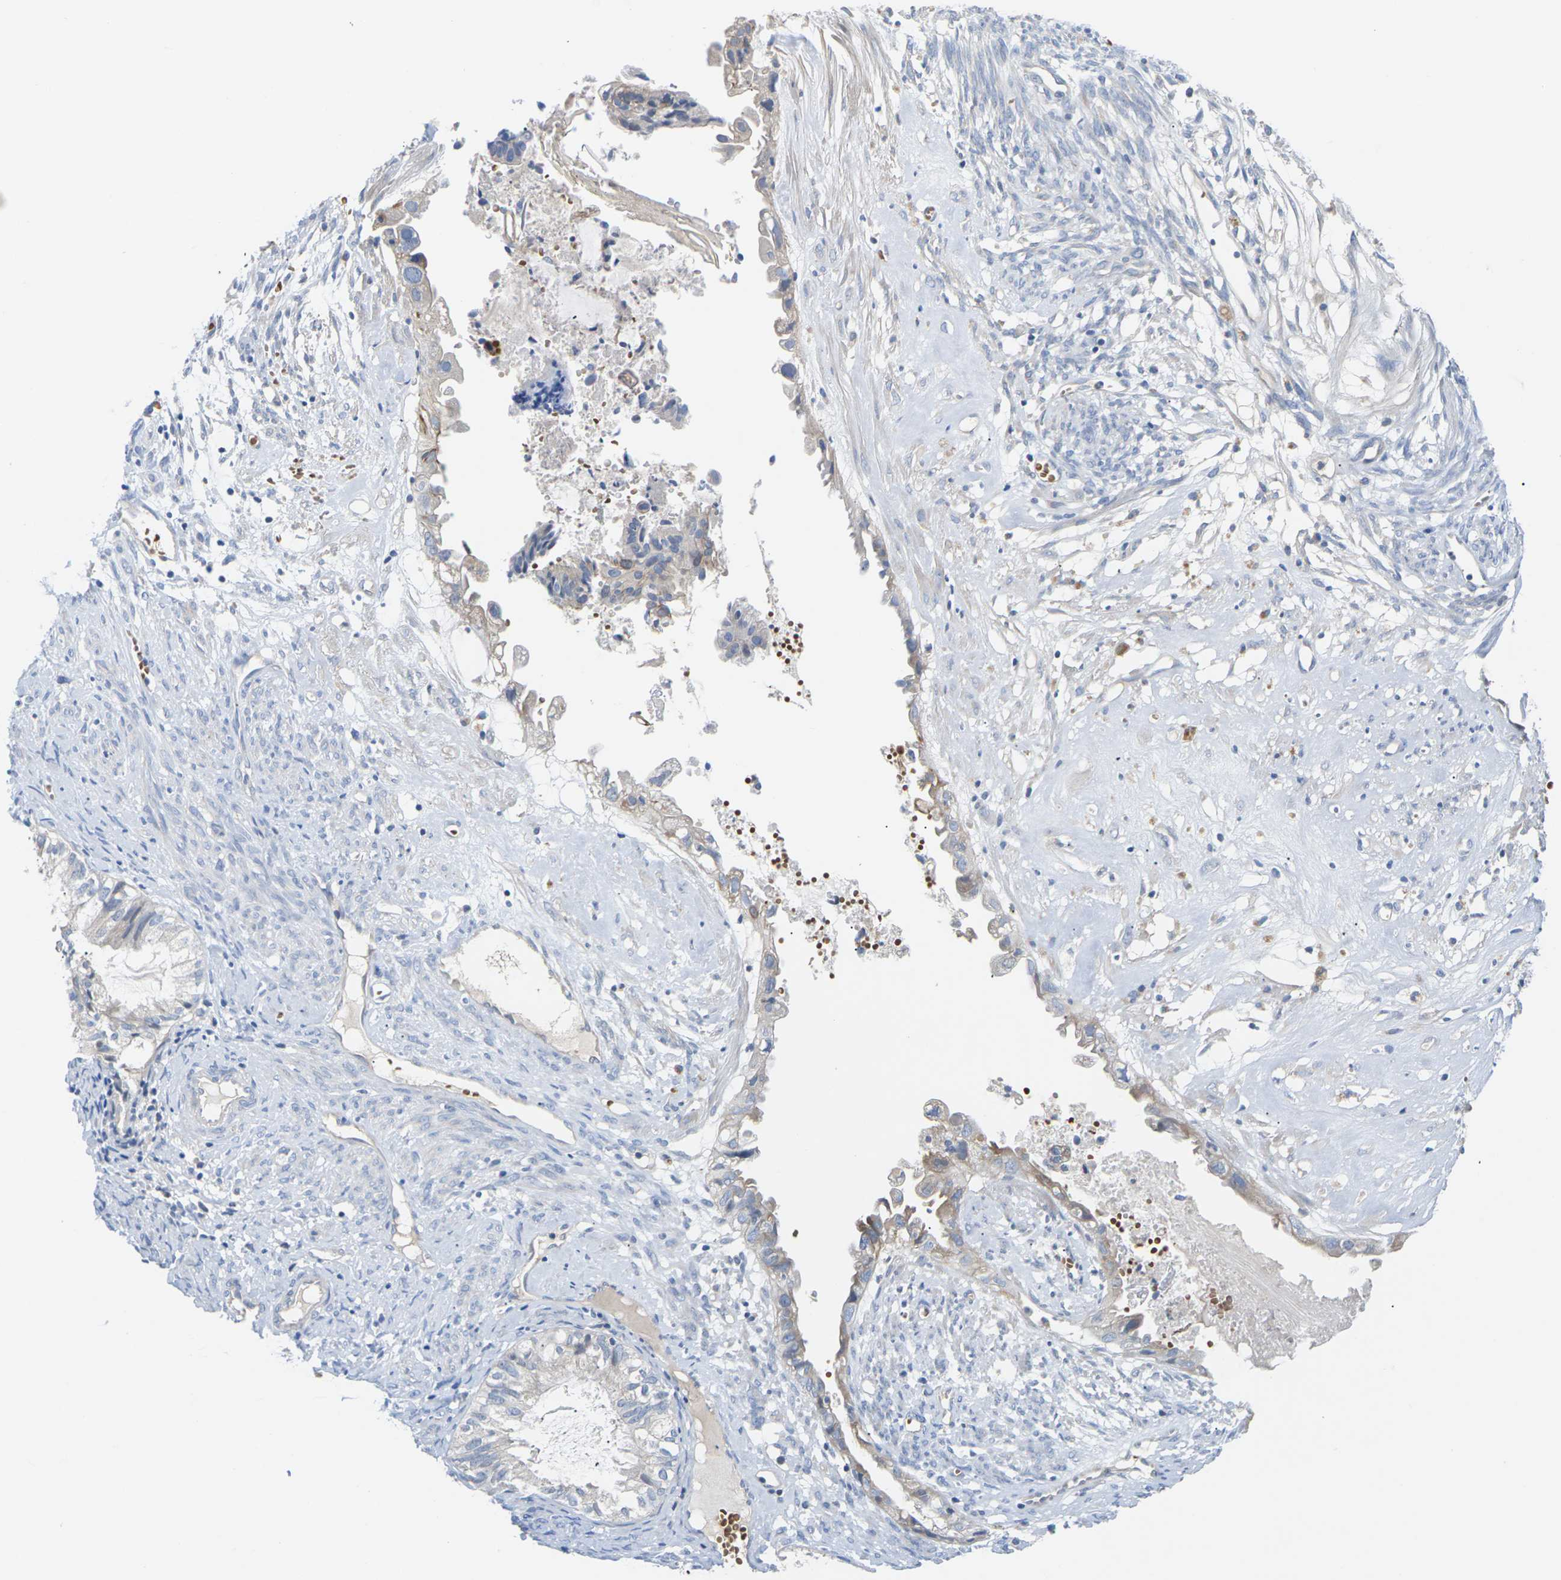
{"staining": {"intensity": "weak", "quantity": "<25%", "location": "cytoplasmic/membranous"}, "tissue": "cervical cancer", "cell_type": "Tumor cells", "image_type": "cancer", "snomed": [{"axis": "morphology", "description": "Normal tissue, NOS"}, {"axis": "morphology", "description": "Adenocarcinoma, NOS"}, {"axis": "topography", "description": "Cervix"}, {"axis": "topography", "description": "Endometrium"}], "caption": "Immunohistochemistry histopathology image of neoplastic tissue: cervical cancer stained with DAB exhibits no significant protein positivity in tumor cells. (Stains: DAB (3,3'-diaminobenzidine) immunohistochemistry (IHC) with hematoxylin counter stain, Microscopy: brightfield microscopy at high magnification).", "gene": "TMCO4", "patient": {"sex": "female", "age": 86}}